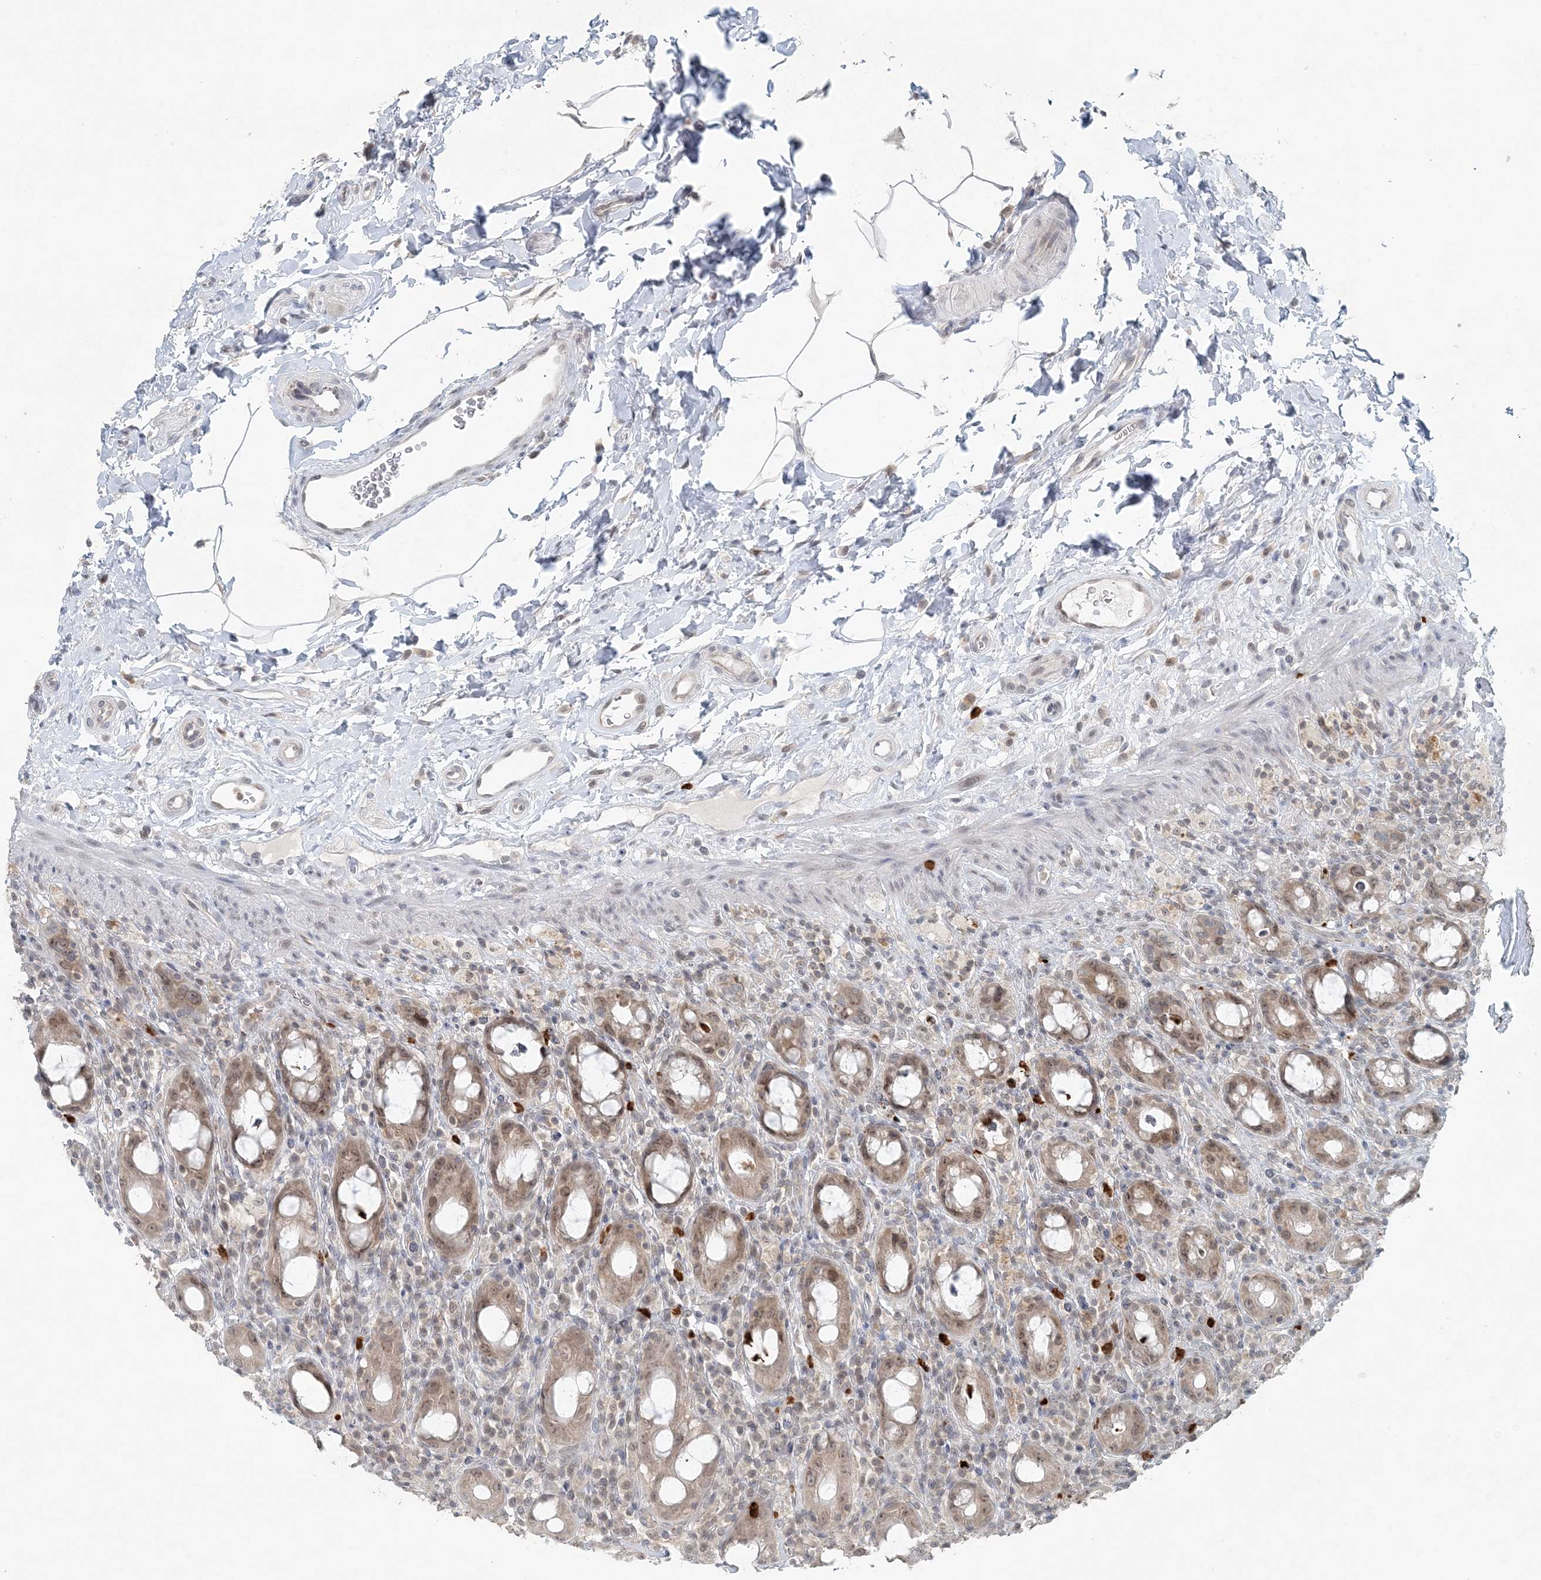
{"staining": {"intensity": "weak", "quantity": "25%-75%", "location": "cytoplasmic/membranous,nuclear"}, "tissue": "rectum", "cell_type": "Glandular cells", "image_type": "normal", "snomed": [{"axis": "morphology", "description": "Normal tissue, NOS"}, {"axis": "topography", "description": "Rectum"}], "caption": "Glandular cells display low levels of weak cytoplasmic/membranous,nuclear expression in approximately 25%-75% of cells in normal human rectum. (DAB = brown stain, brightfield microscopy at high magnification).", "gene": "NUP54", "patient": {"sex": "male", "age": 44}}